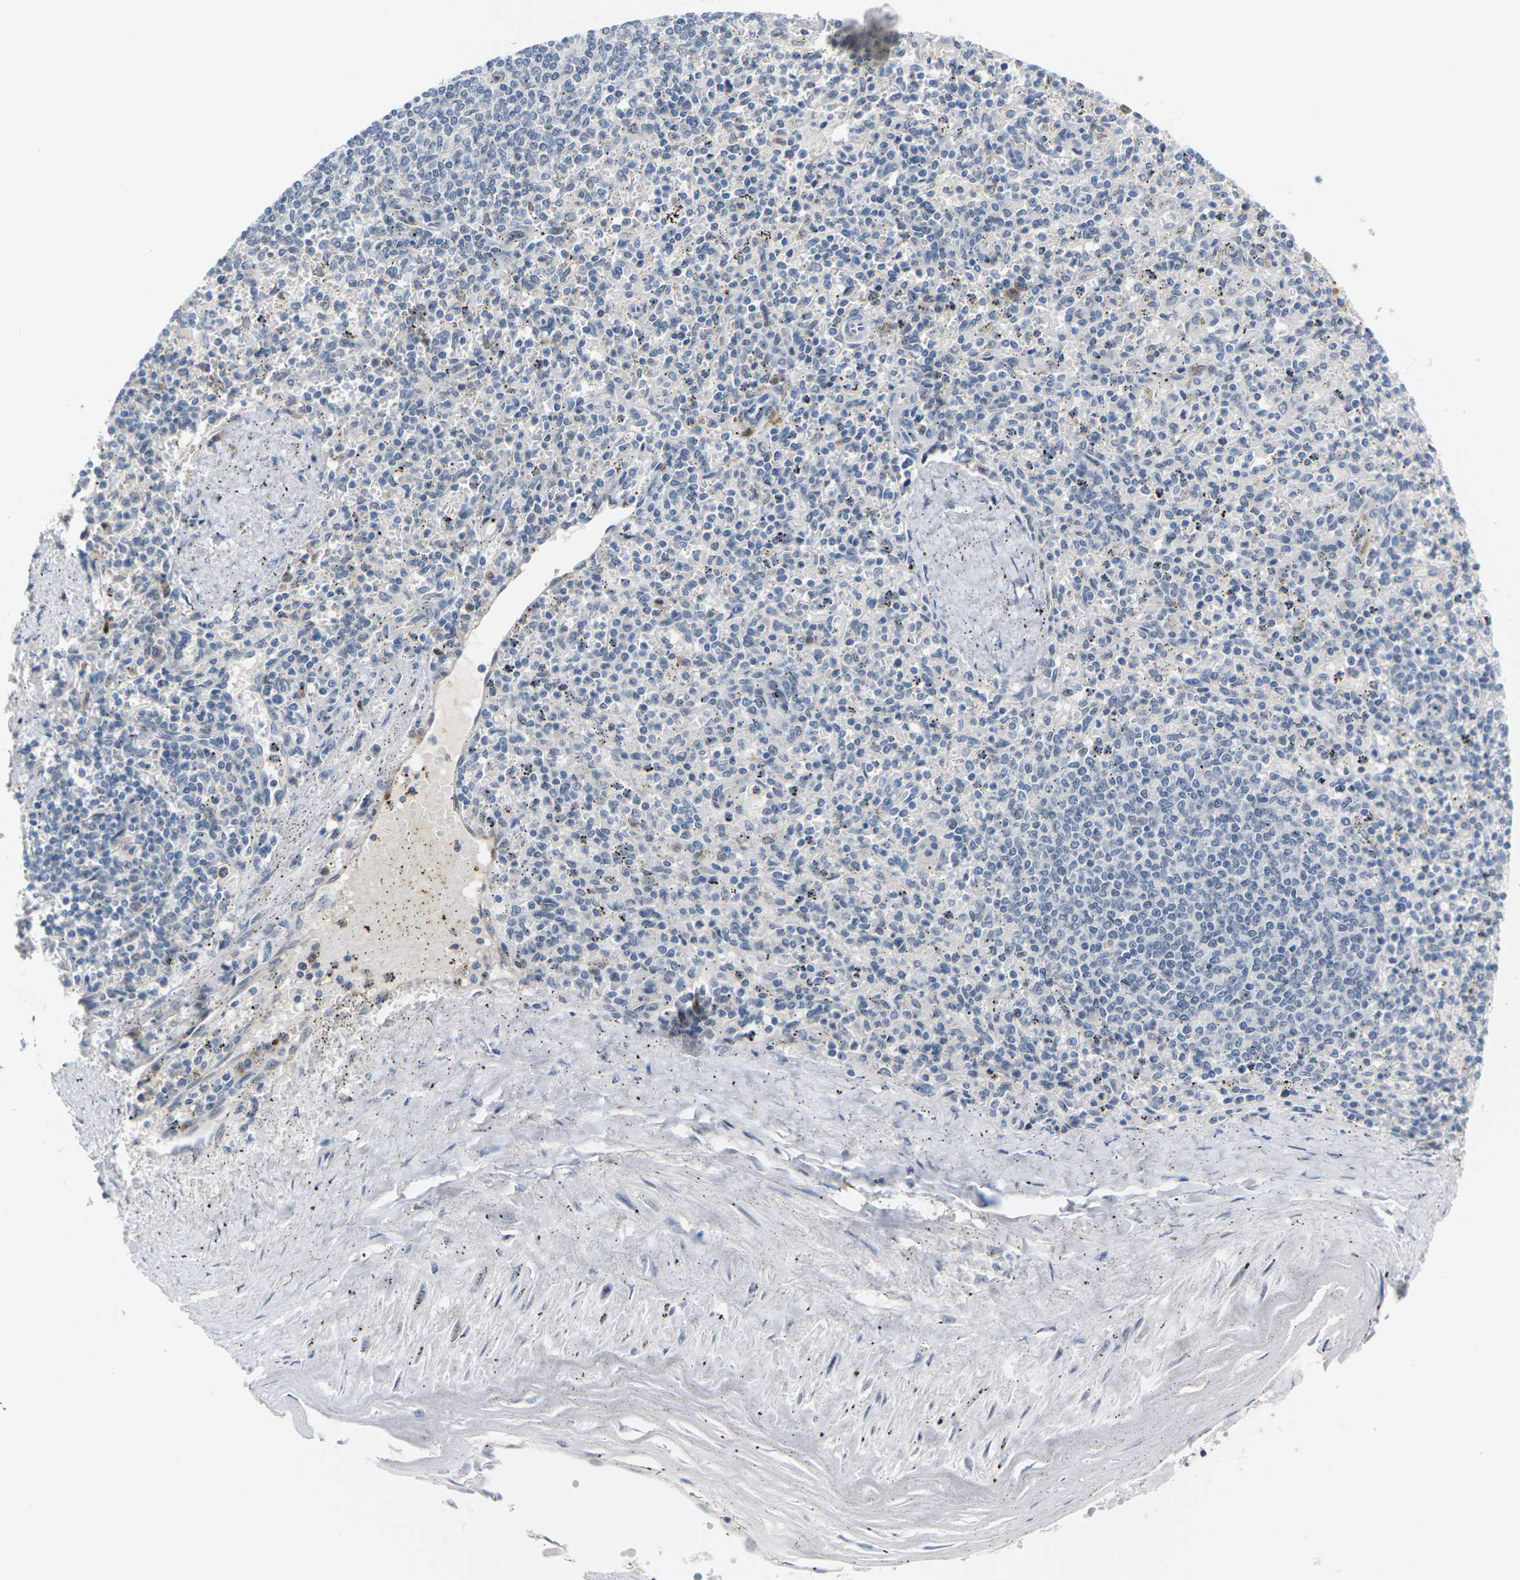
{"staining": {"intensity": "negative", "quantity": "none", "location": "none"}, "tissue": "spleen", "cell_type": "Cells in red pulp", "image_type": "normal", "snomed": [{"axis": "morphology", "description": "Normal tissue, NOS"}, {"axis": "topography", "description": "Spleen"}], "caption": "IHC histopathology image of normal spleen stained for a protein (brown), which demonstrates no positivity in cells in red pulp. (DAB (3,3'-diaminobenzidine) IHC visualized using brightfield microscopy, high magnification).", "gene": "PKP2", "patient": {"sex": "male", "age": 72}}